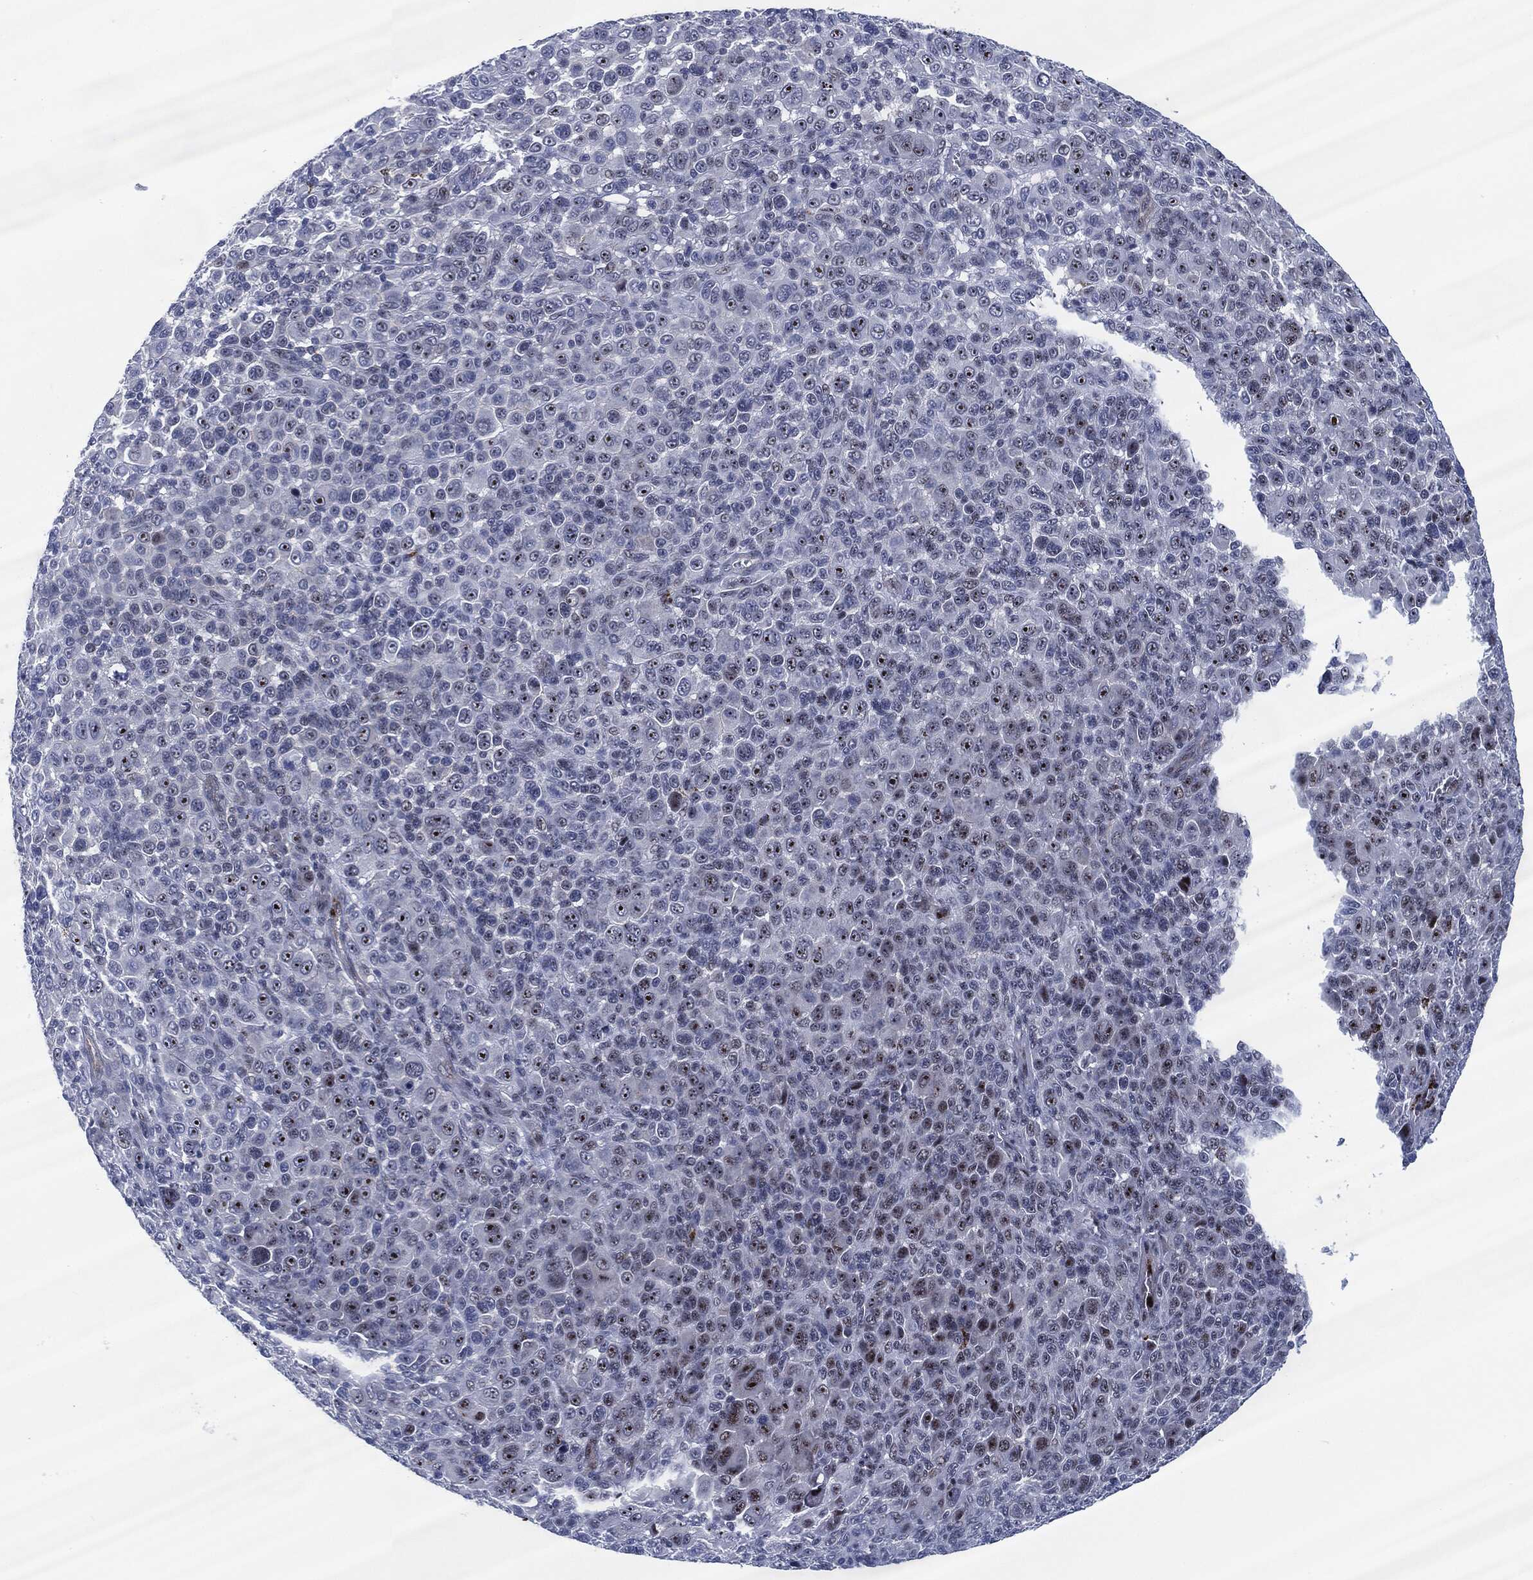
{"staining": {"intensity": "strong", "quantity": "<25%", "location": "nuclear"}, "tissue": "melanoma", "cell_type": "Tumor cells", "image_type": "cancer", "snomed": [{"axis": "morphology", "description": "Malignant melanoma, NOS"}, {"axis": "topography", "description": "Skin"}], "caption": "Strong nuclear positivity for a protein is identified in about <25% of tumor cells of malignant melanoma using immunohistochemistry.", "gene": "MPO", "patient": {"sex": "female", "age": 57}}